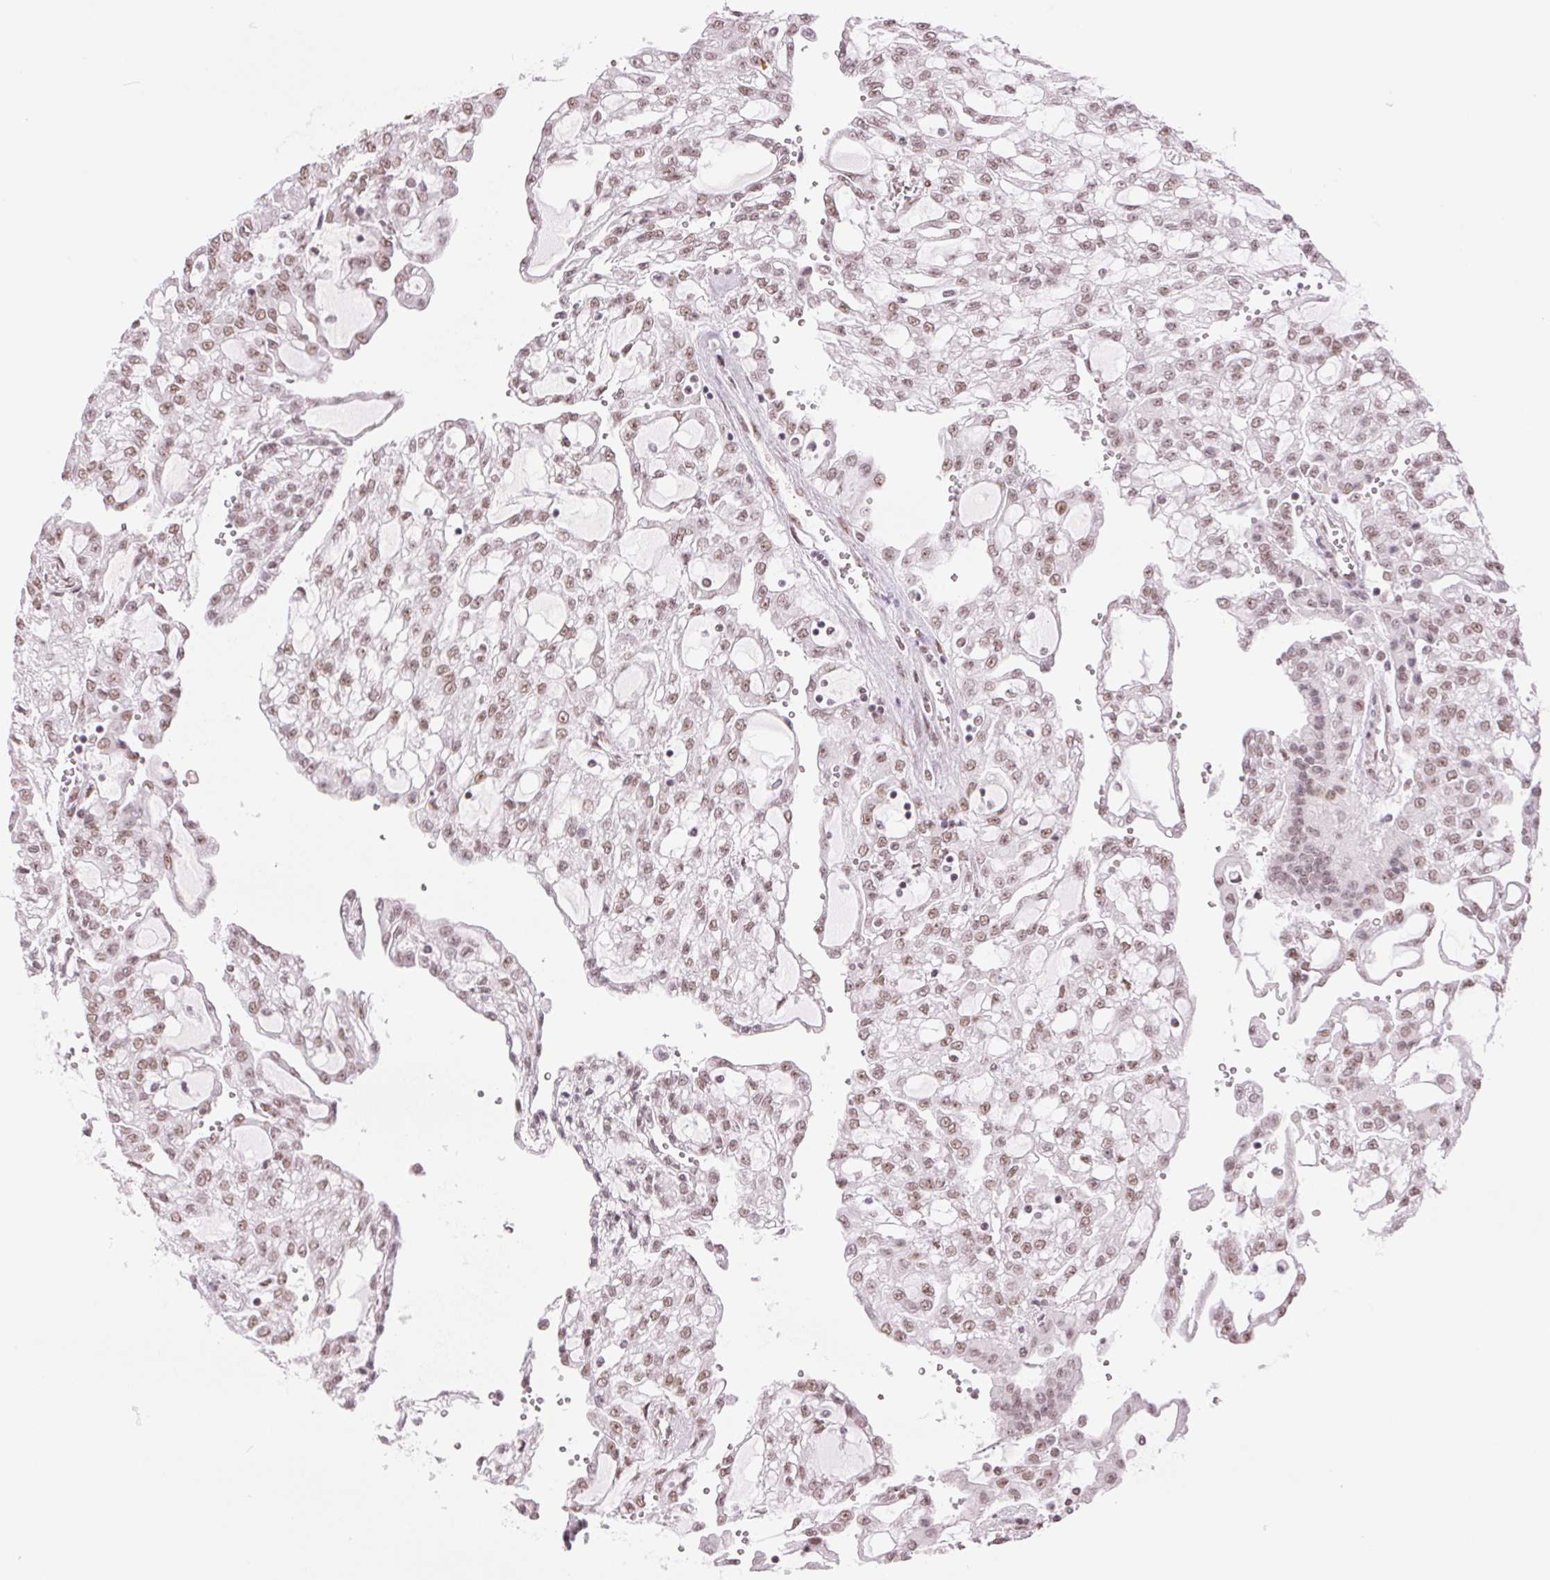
{"staining": {"intensity": "weak", "quantity": ">75%", "location": "nuclear"}, "tissue": "renal cancer", "cell_type": "Tumor cells", "image_type": "cancer", "snomed": [{"axis": "morphology", "description": "Adenocarcinoma, NOS"}, {"axis": "topography", "description": "Kidney"}], "caption": "Approximately >75% of tumor cells in human renal cancer display weak nuclear protein positivity as visualized by brown immunohistochemical staining.", "gene": "ZFR2", "patient": {"sex": "male", "age": 63}}